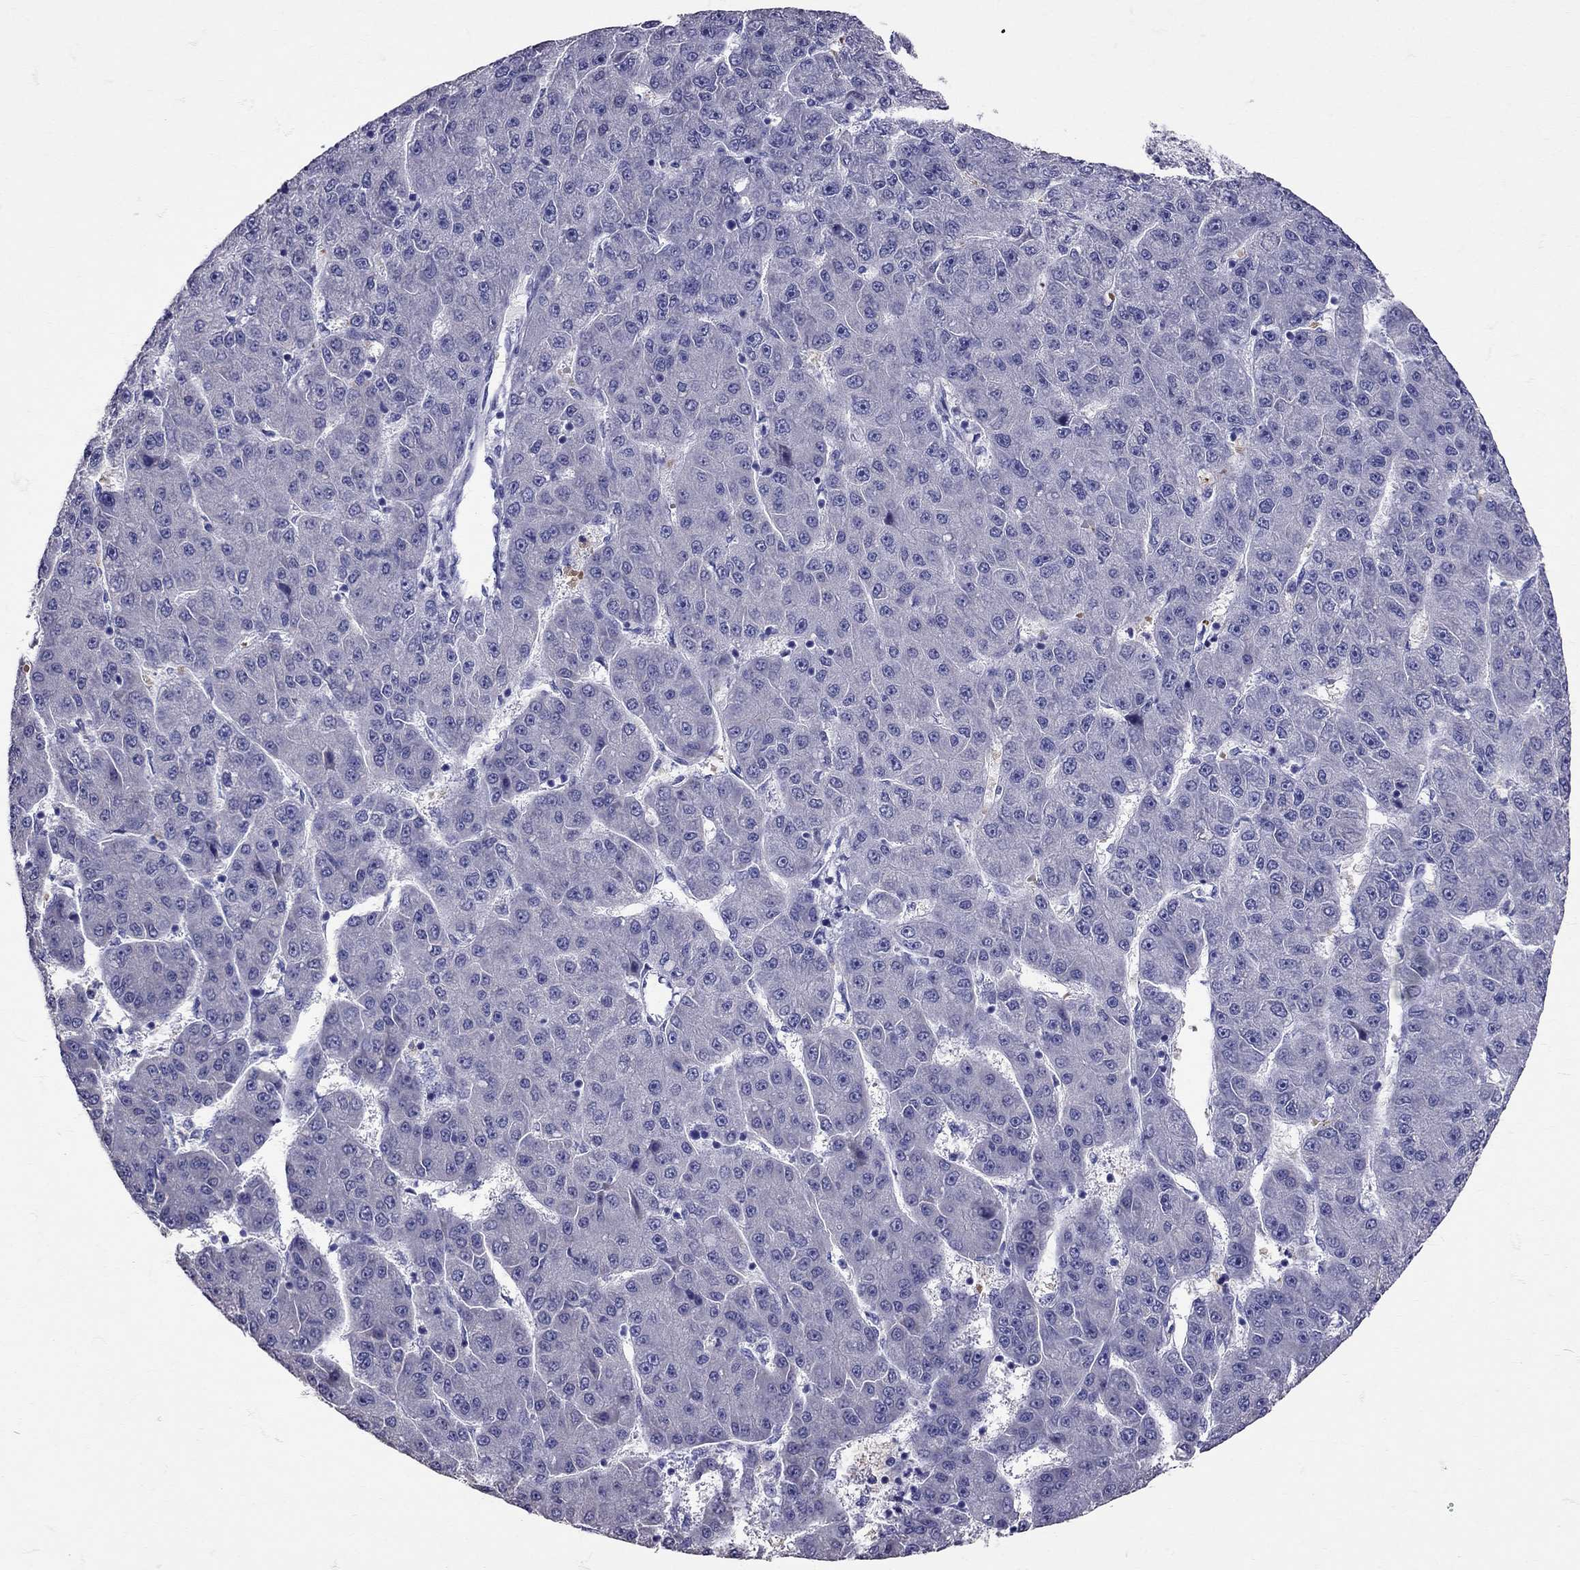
{"staining": {"intensity": "negative", "quantity": "none", "location": "none"}, "tissue": "liver cancer", "cell_type": "Tumor cells", "image_type": "cancer", "snomed": [{"axis": "morphology", "description": "Carcinoma, Hepatocellular, NOS"}, {"axis": "topography", "description": "Liver"}], "caption": "A micrograph of human liver cancer (hepatocellular carcinoma) is negative for staining in tumor cells.", "gene": "TBR1", "patient": {"sex": "male", "age": 67}}